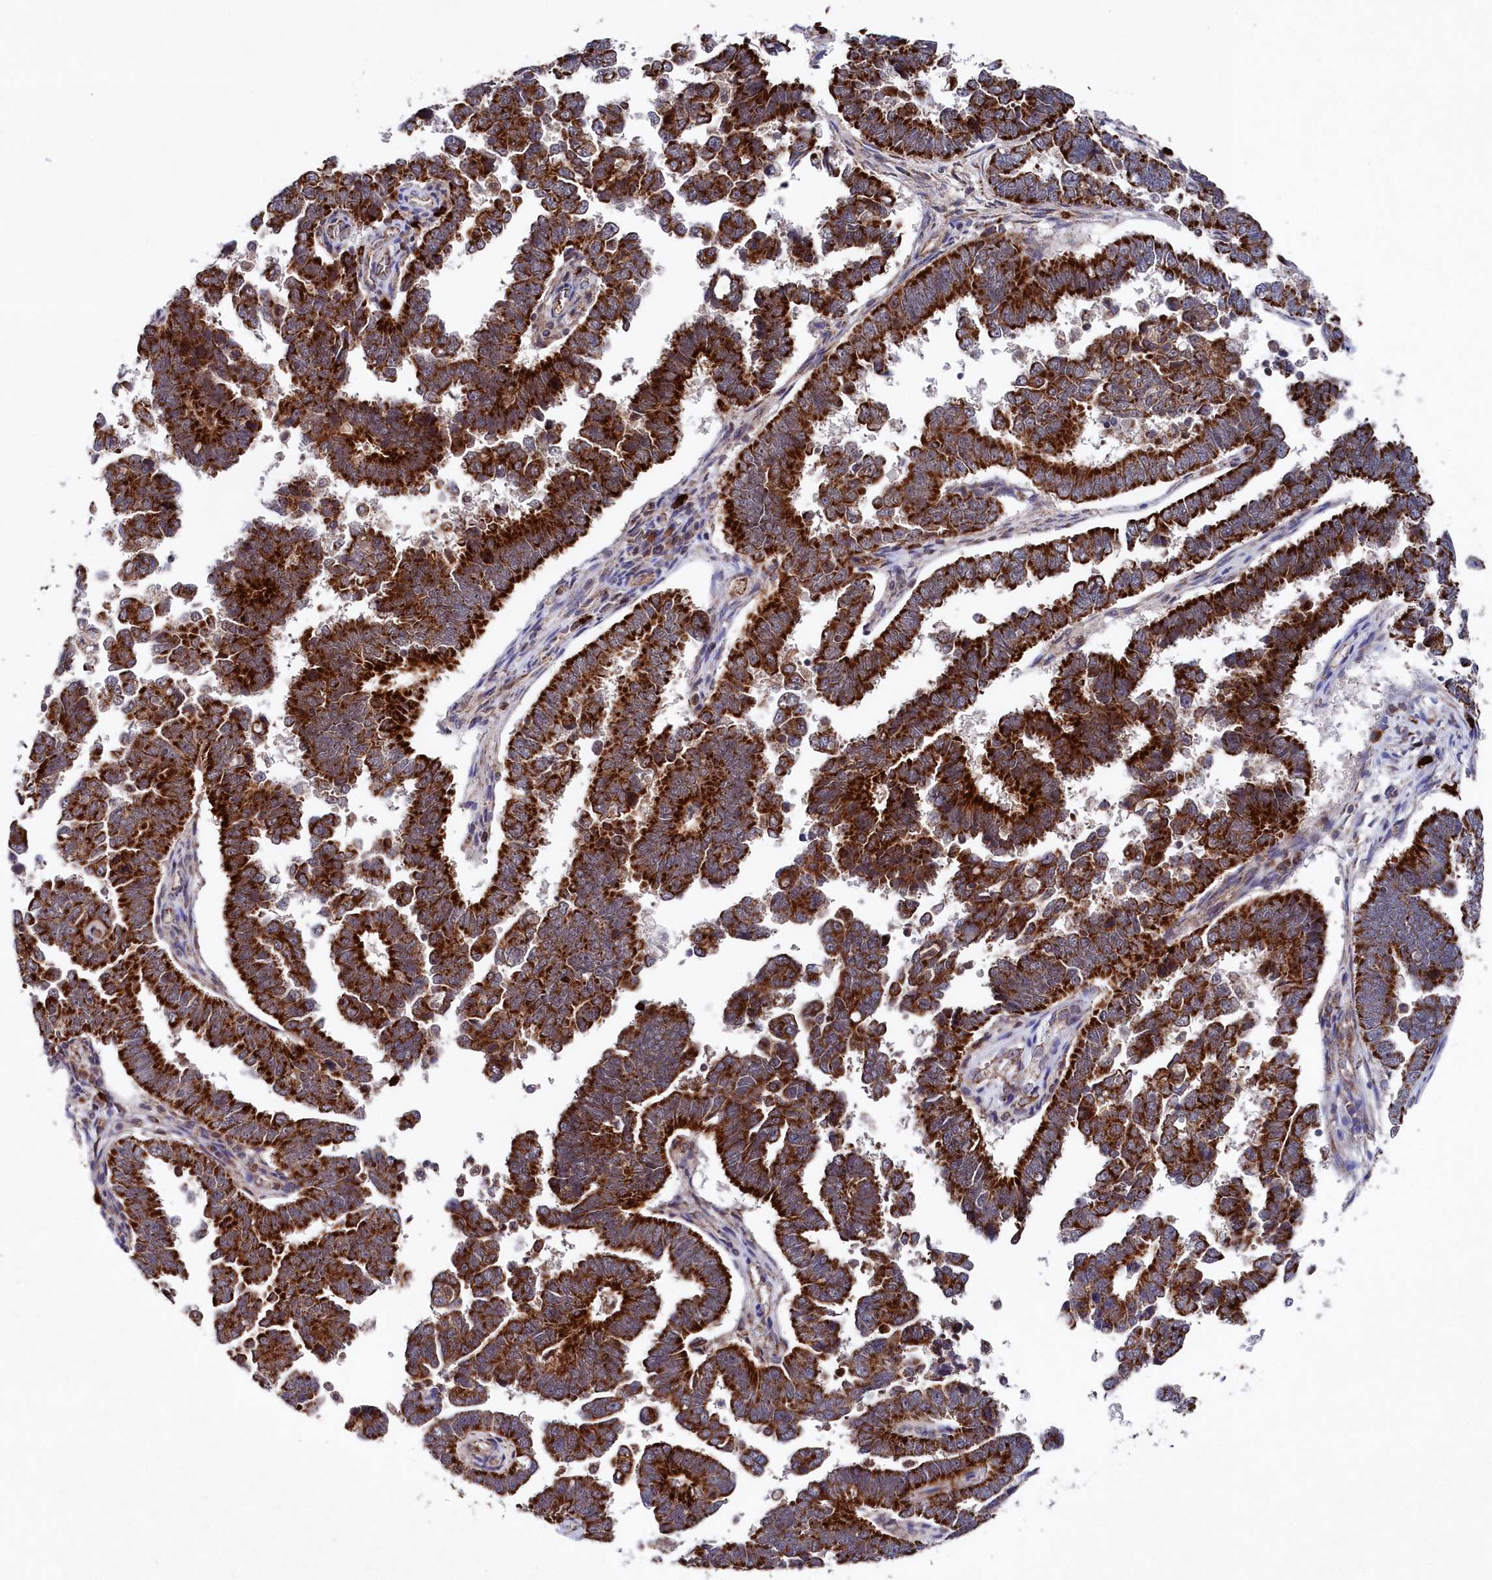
{"staining": {"intensity": "strong", "quantity": ">75%", "location": "cytoplasmic/membranous"}, "tissue": "endometrial cancer", "cell_type": "Tumor cells", "image_type": "cancer", "snomed": [{"axis": "morphology", "description": "Adenocarcinoma, NOS"}, {"axis": "topography", "description": "Endometrium"}], "caption": "Strong cytoplasmic/membranous protein expression is seen in approximately >75% of tumor cells in endometrial cancer (adenocarcinoma).", "gene": "CHCHD1", "patient": {"sex": "female", "age": 75}}